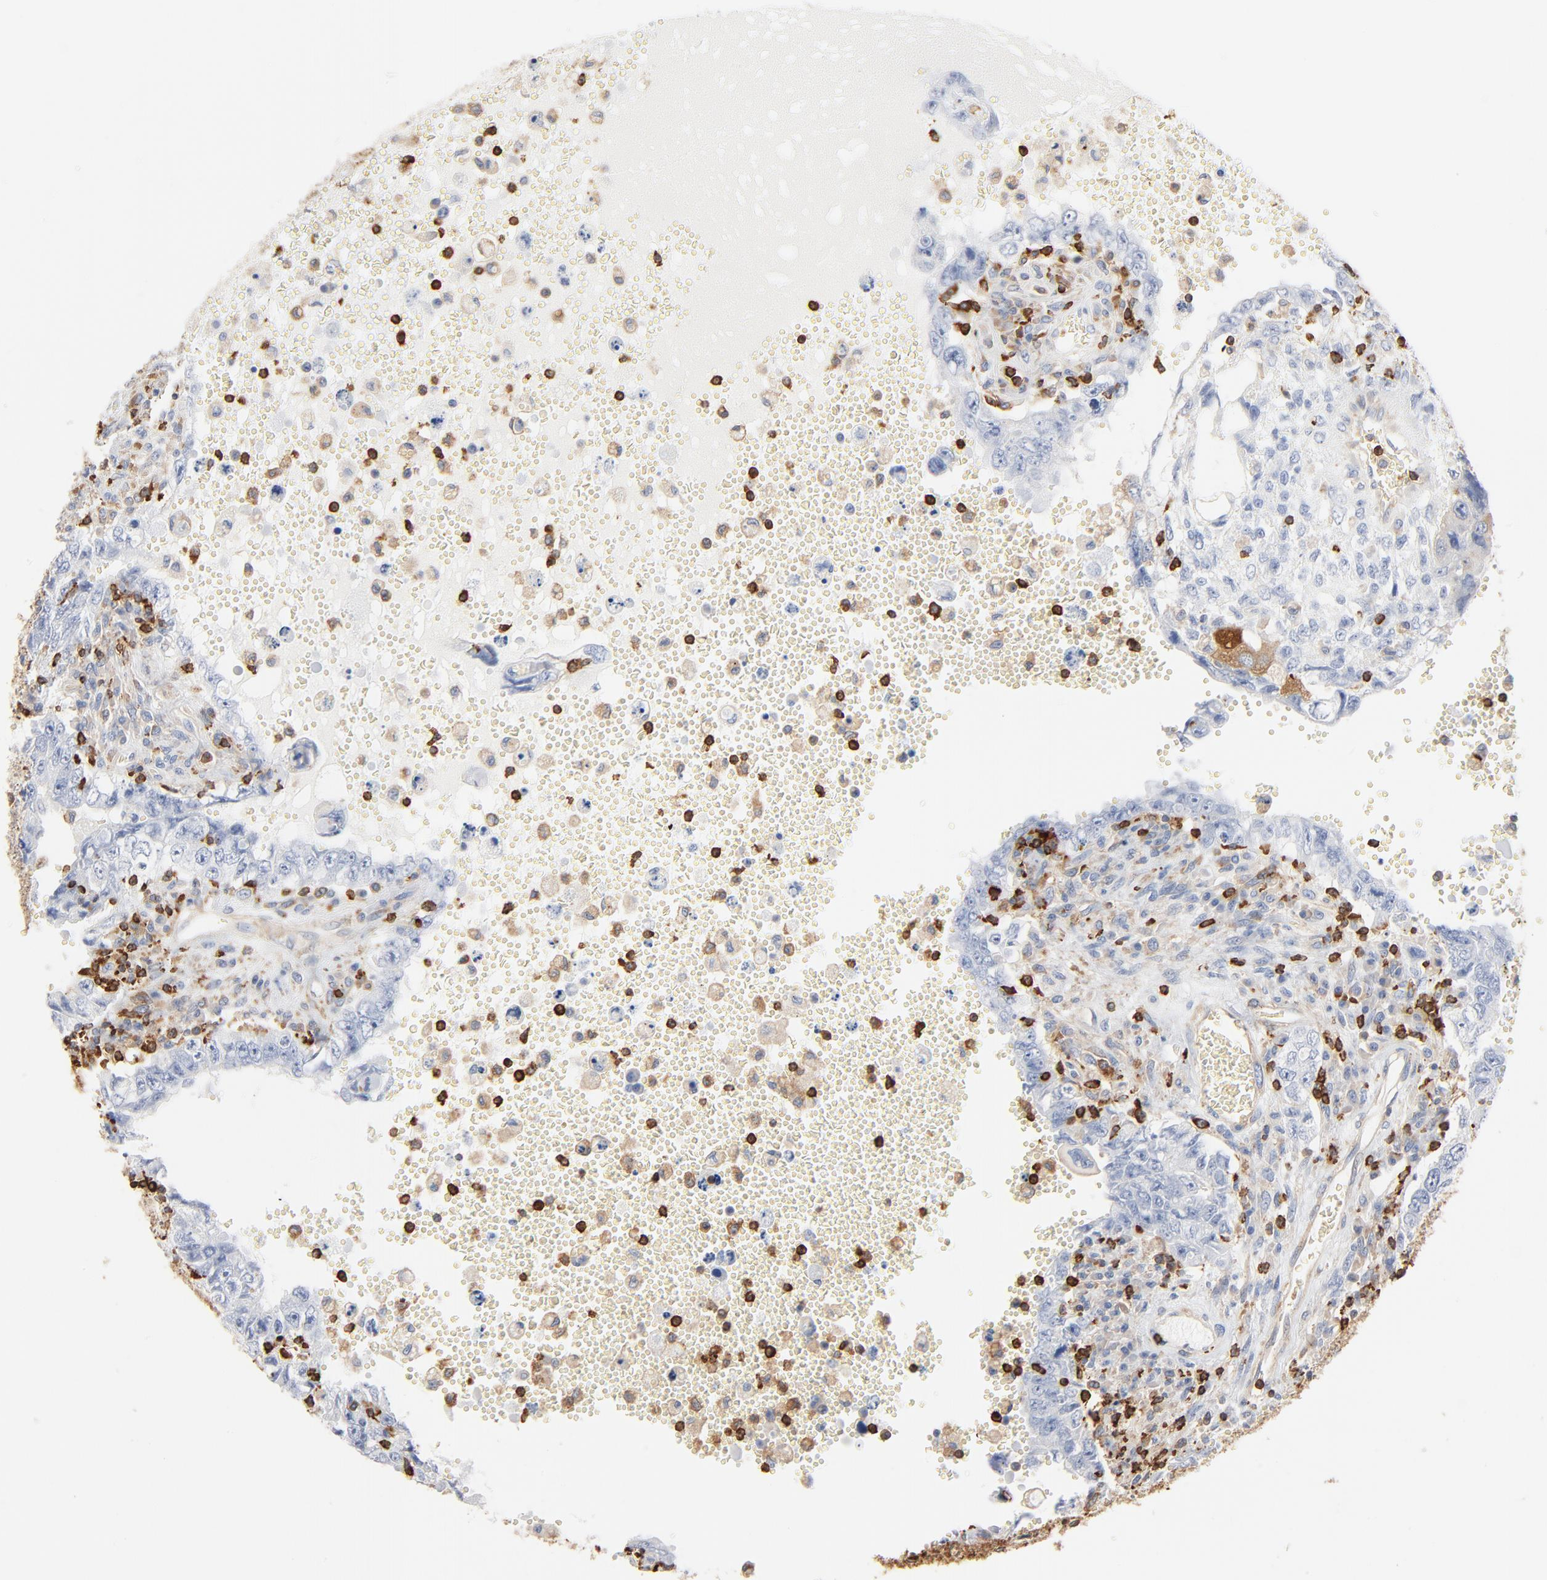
{"staining": {"intensity": "negative", "quantity": "none", "location": "none"}, "tissue": "testis cancer", "cell_type": "Tumor cells", "image_type": "cancer", "snomed": [{"axis": "morphology", "description": "Carcinoma, Embryonal, NOS"}, {"axis": "topography", "description": "Testis"}], "caption": "A high-resolution micrograph shows immunohistochemistry (IHC) staining of embryonal carcinoma (testis), which reveals no significant staining in tumor cells.", "gene": "SH3KBP1", "patient": {"sex": "male", "age": 26}}